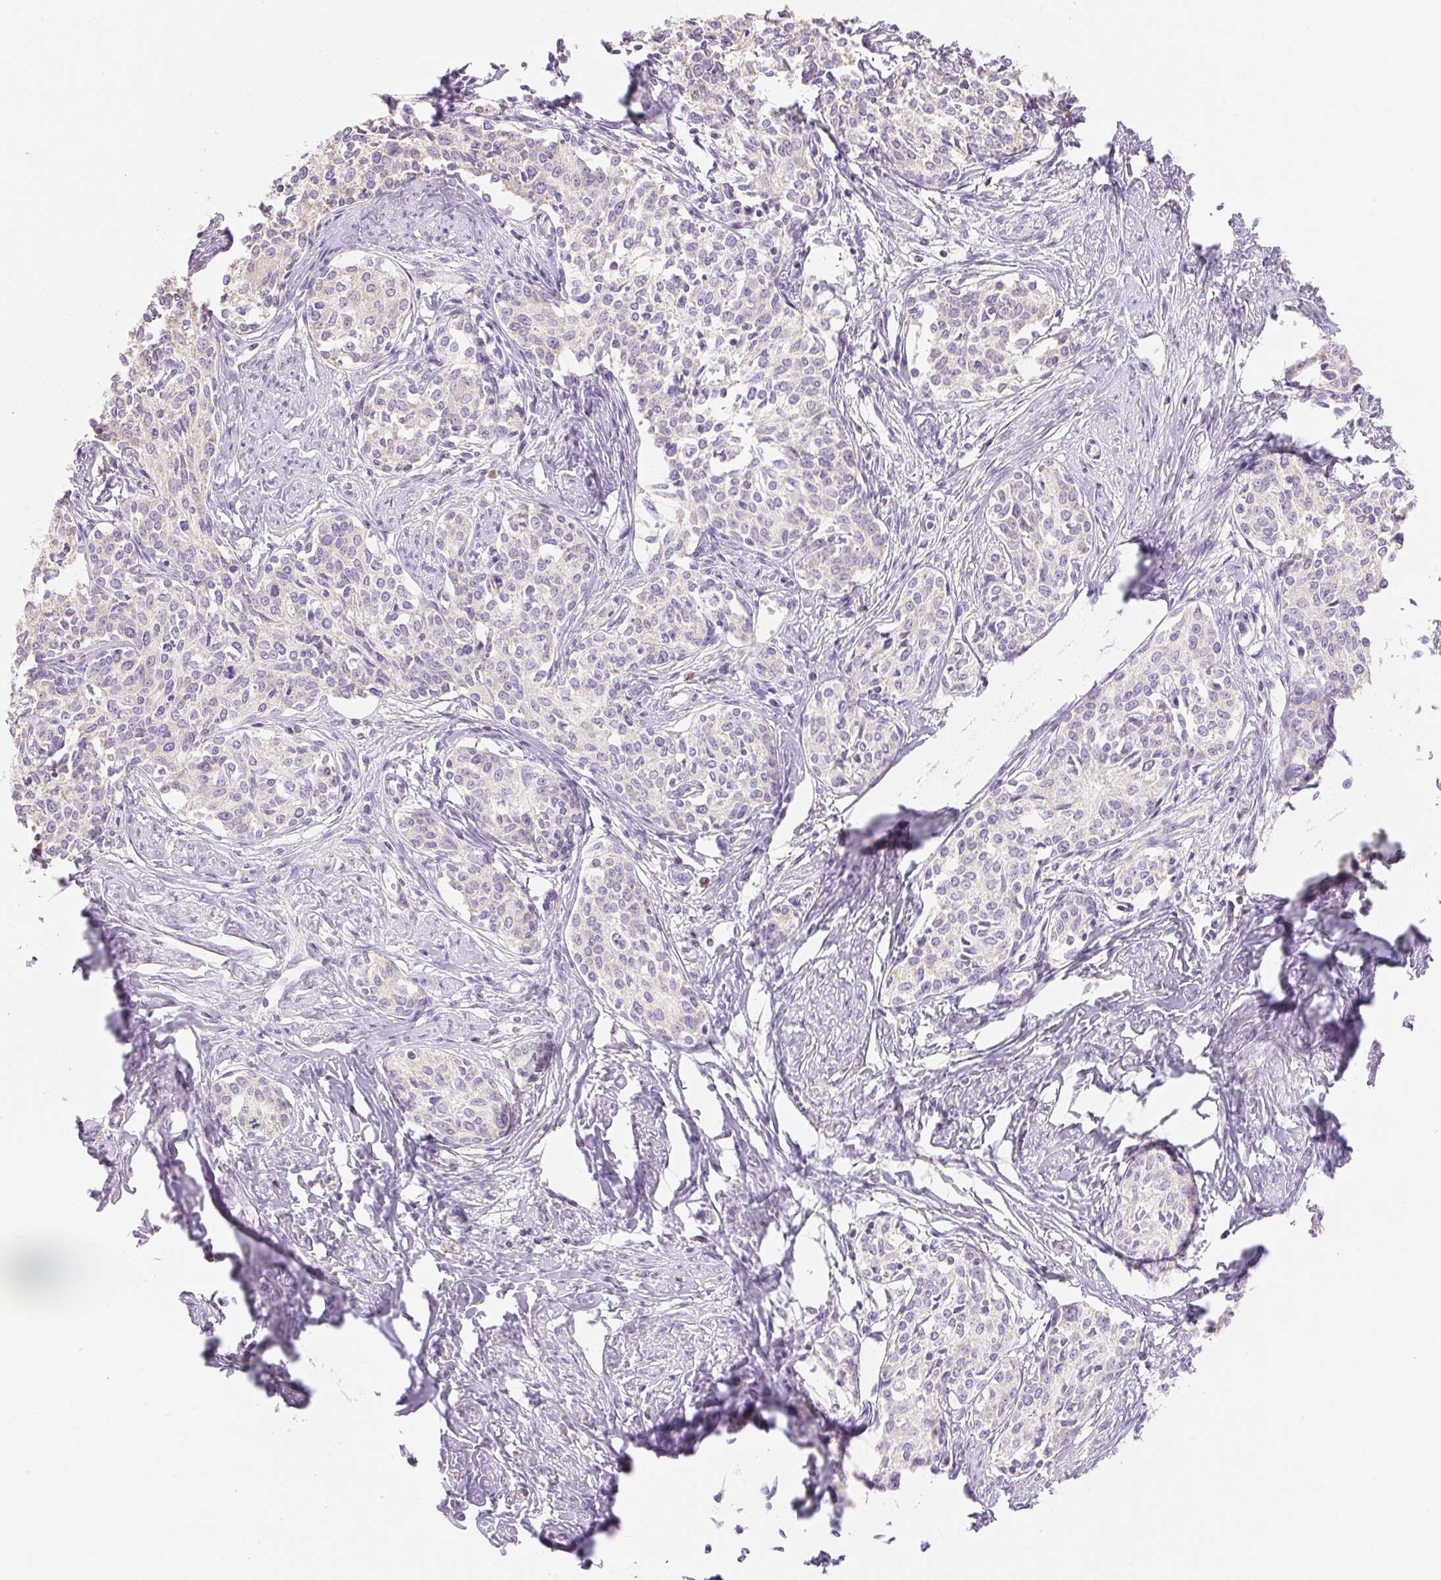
{"staining": {"intensity": "negative", "quantity": "none", "location": "none"}, "tissue": "cervical cancer", "cell_type": "Tumor cells", "image_type": "cancer", "snomed": [{"axis": "morphology", "description": "Squamous cell carcinoma, NOS"}, {"axis": "morphology", "description": "Adenocarcinoma, NOS"}, {"axis": "topography", "description": "Cervix"}], "caption": "This is an immunohistochemistry (IHC) image of human cervical cancer. There is no expression in tumor cells.", "gene": "DHX35", "patient": {"sex": "female", "age": 52}}